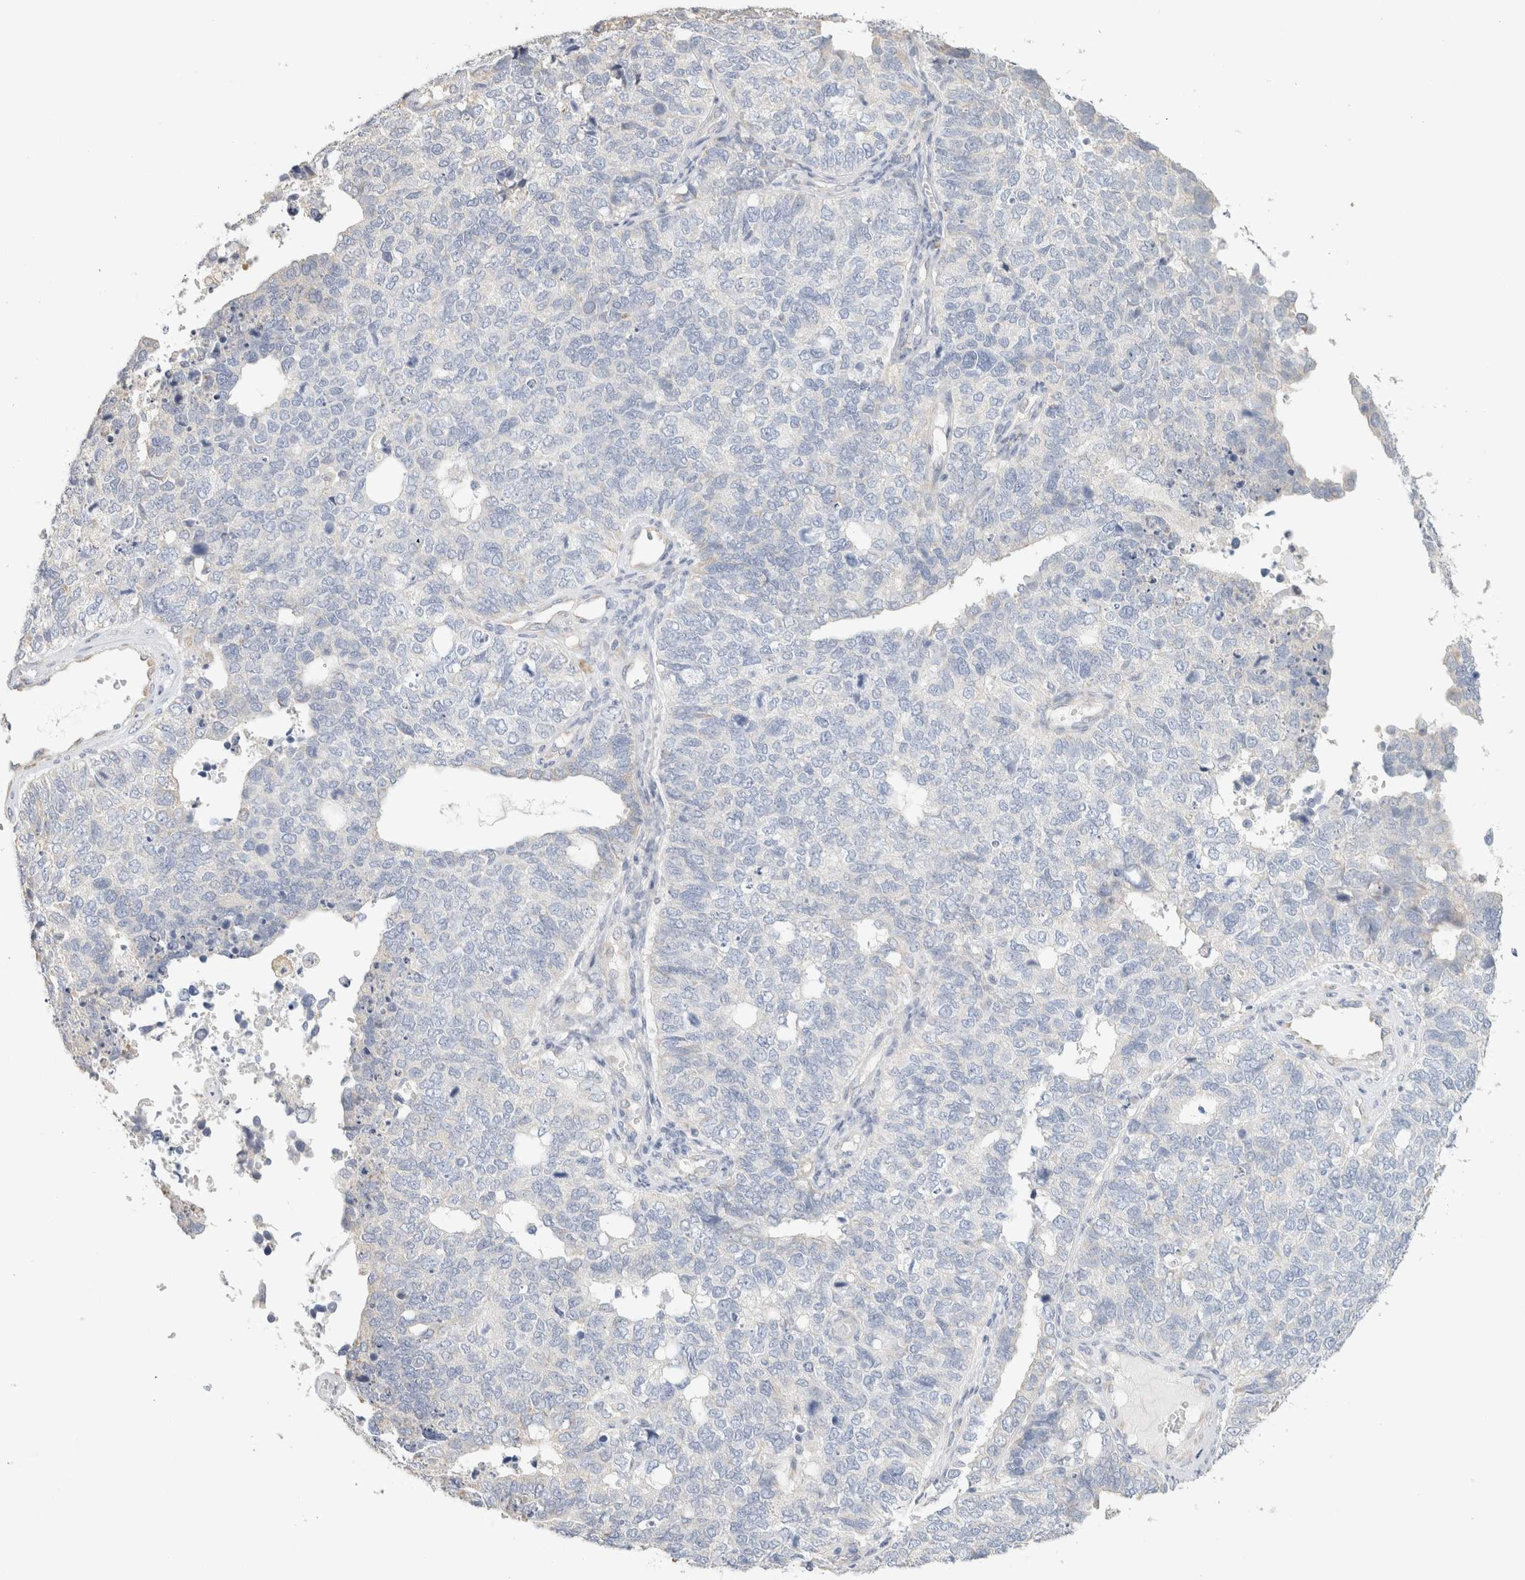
{"staining": {"intensity": "negative", "quantity": "none", "location": "none"}, "tissue": "cervical cancer", "cell_type": "Tumor cells", "image_type": "cancer", "snomed": [{"axis": "morphology", "description": "Squamous cell carcinoma, NOS"}, {"axis": "topography", "description": "Cervix"}], "caption": "There is no significant positivity in tumor cells of cervical squamous cell carcinoma.", "gene": "NEFM", "patient": {"sex": "female", "age": 63}}